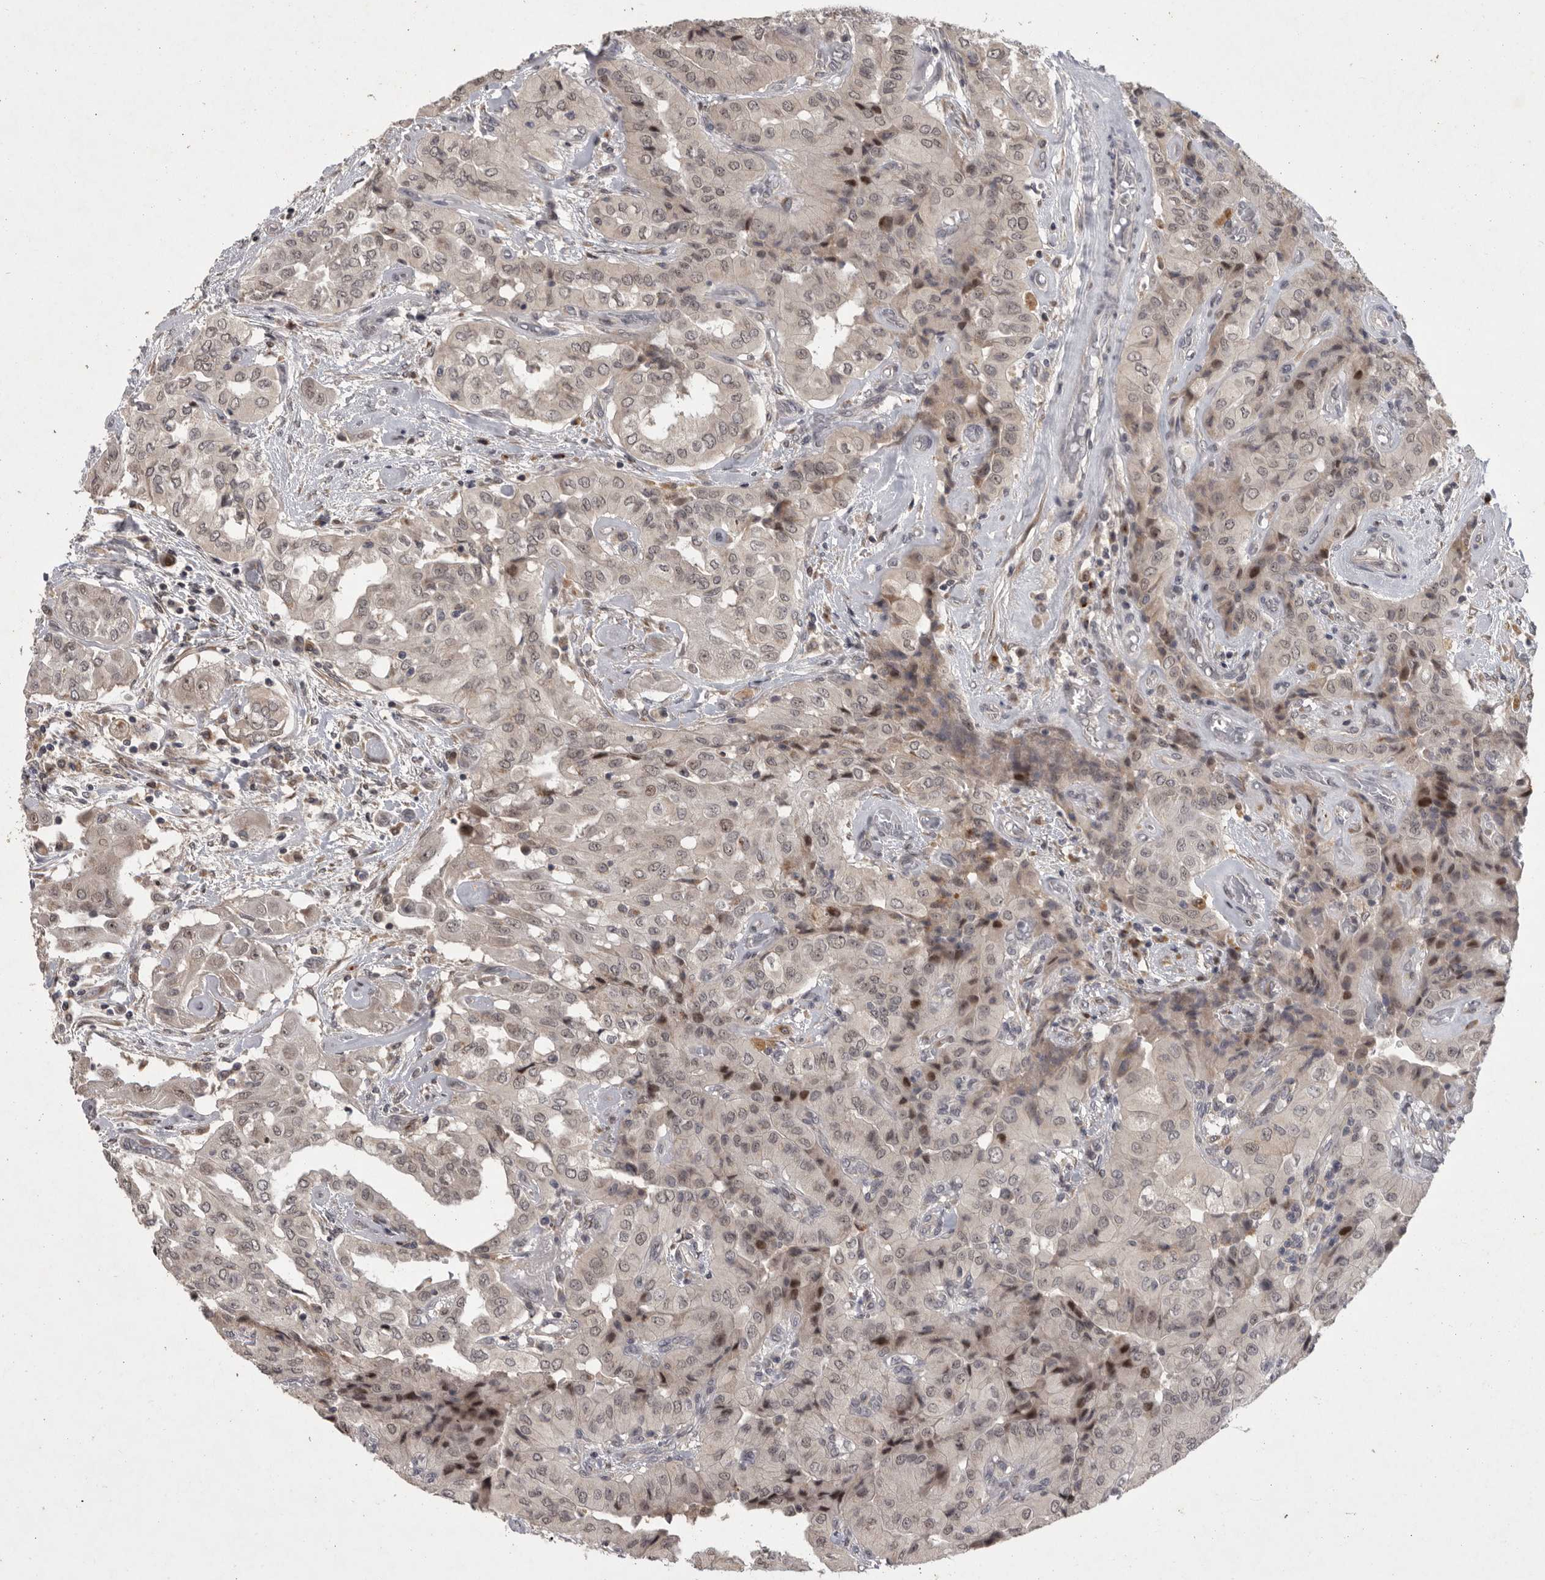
{"staining": {"intensity": "weak", "quantity": ">75%", "location": "nuclear"}, "tissue": "thyroid cancer", "cell_type": "Tumor cells", "image_type": "cancer", "snomed": [{"axis": "morphology", "description": "Papillary adenocarcinoma, NOS"}, {"axis": "topography", "description": "Thyroid gland"}], "caption": "Immunohistochemistry histopathology image of neoplastic tissue: human thyroid papillary adenocarcinoma stained using immunohistochemistry (IHC) demonstrates low levels of weak protein expression localized specifically in the nuclear of tumor cells, appearing as a nuclear brown color.", "gene": "MAN2A1", "patient": {"sex": "female", "age": 59}}